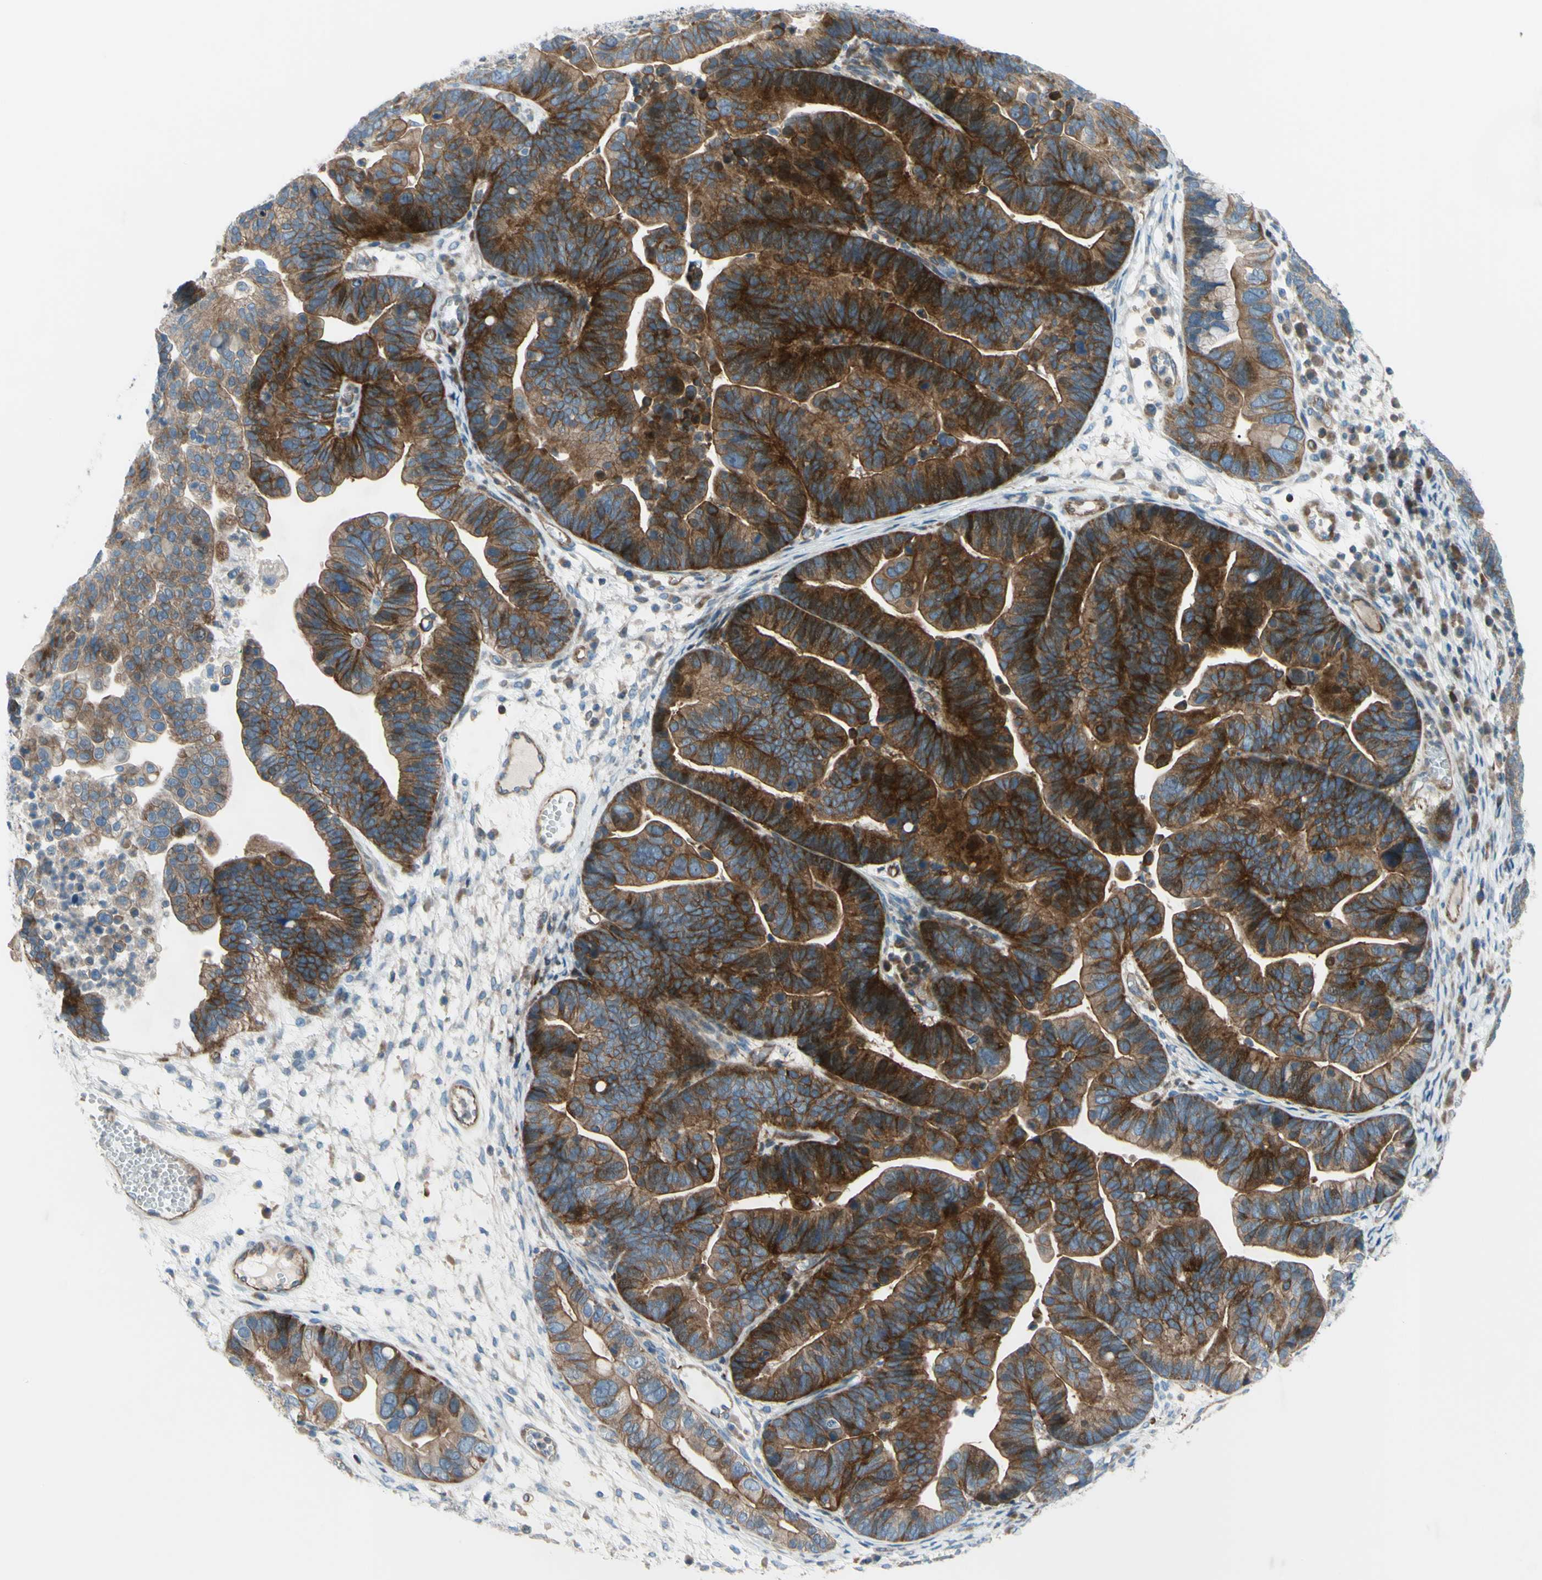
{"staining": {"intensity": "strong", "quantity": ">75%", "location": "cytoplasmic/membranous"}, "tissue": "ovarian cancer", "cell_type": "Tumor cells", "image_type": "cancer", "snomed": [{"axis": "morphology", "description": "Cystadenocarcinoma, serous, NOS"}, {"axis": "topography", "description": "Ovary"}], "caption": "IHC micrograph of human ovarian cancer (serous cystadenocarcinoma) stained for a protein (brown), which displays high levels of strong cytoplasmic/membranous staining in about >75% of tumor cells.", "gene": "PAK2", "patient": {"sex": "female", "age": 56}}